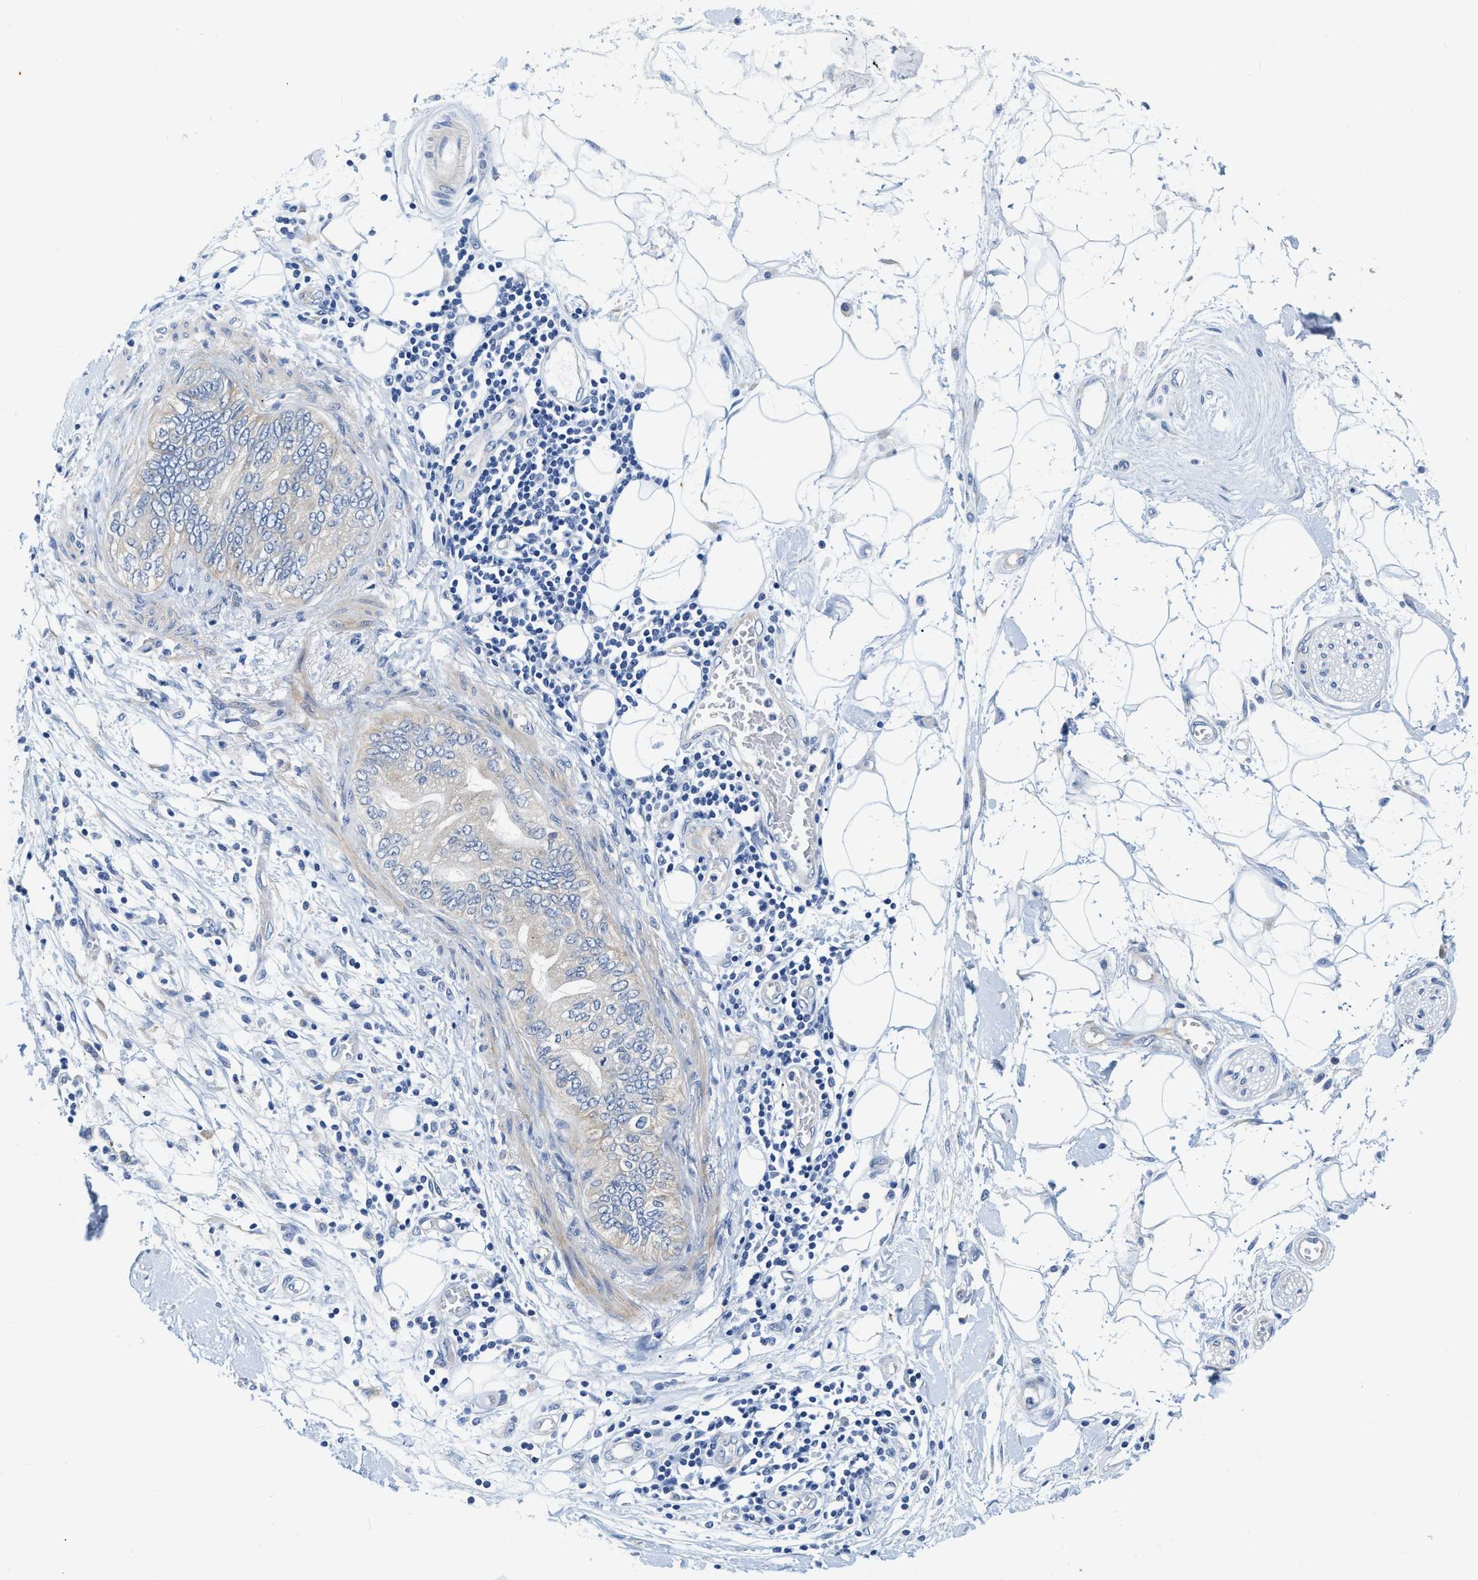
{"staining": {"intensity": "negative", "quantity": "none", "location": "none"}, "tissue": "adipose tissue", "cell_type": "Adipocytes", "image_type": "normal", "snomed": [{"axis": "morphology", "description": "Normal tissue, NOS"}, {"axis": "morphology", "description": "Adenocarcinoma, NOS"}, {"axis": "topography", "description": "Duodenum"}, {"axis": "topography", "description": "Peripheral nerve tissue"}], "caption": "Immunohistochemistry (IHC) of normal human adipose tissue shows no positivity in adipocytes.", "gene": "EIF2AK2", "patient": {"sex": "female", "age": 60}}